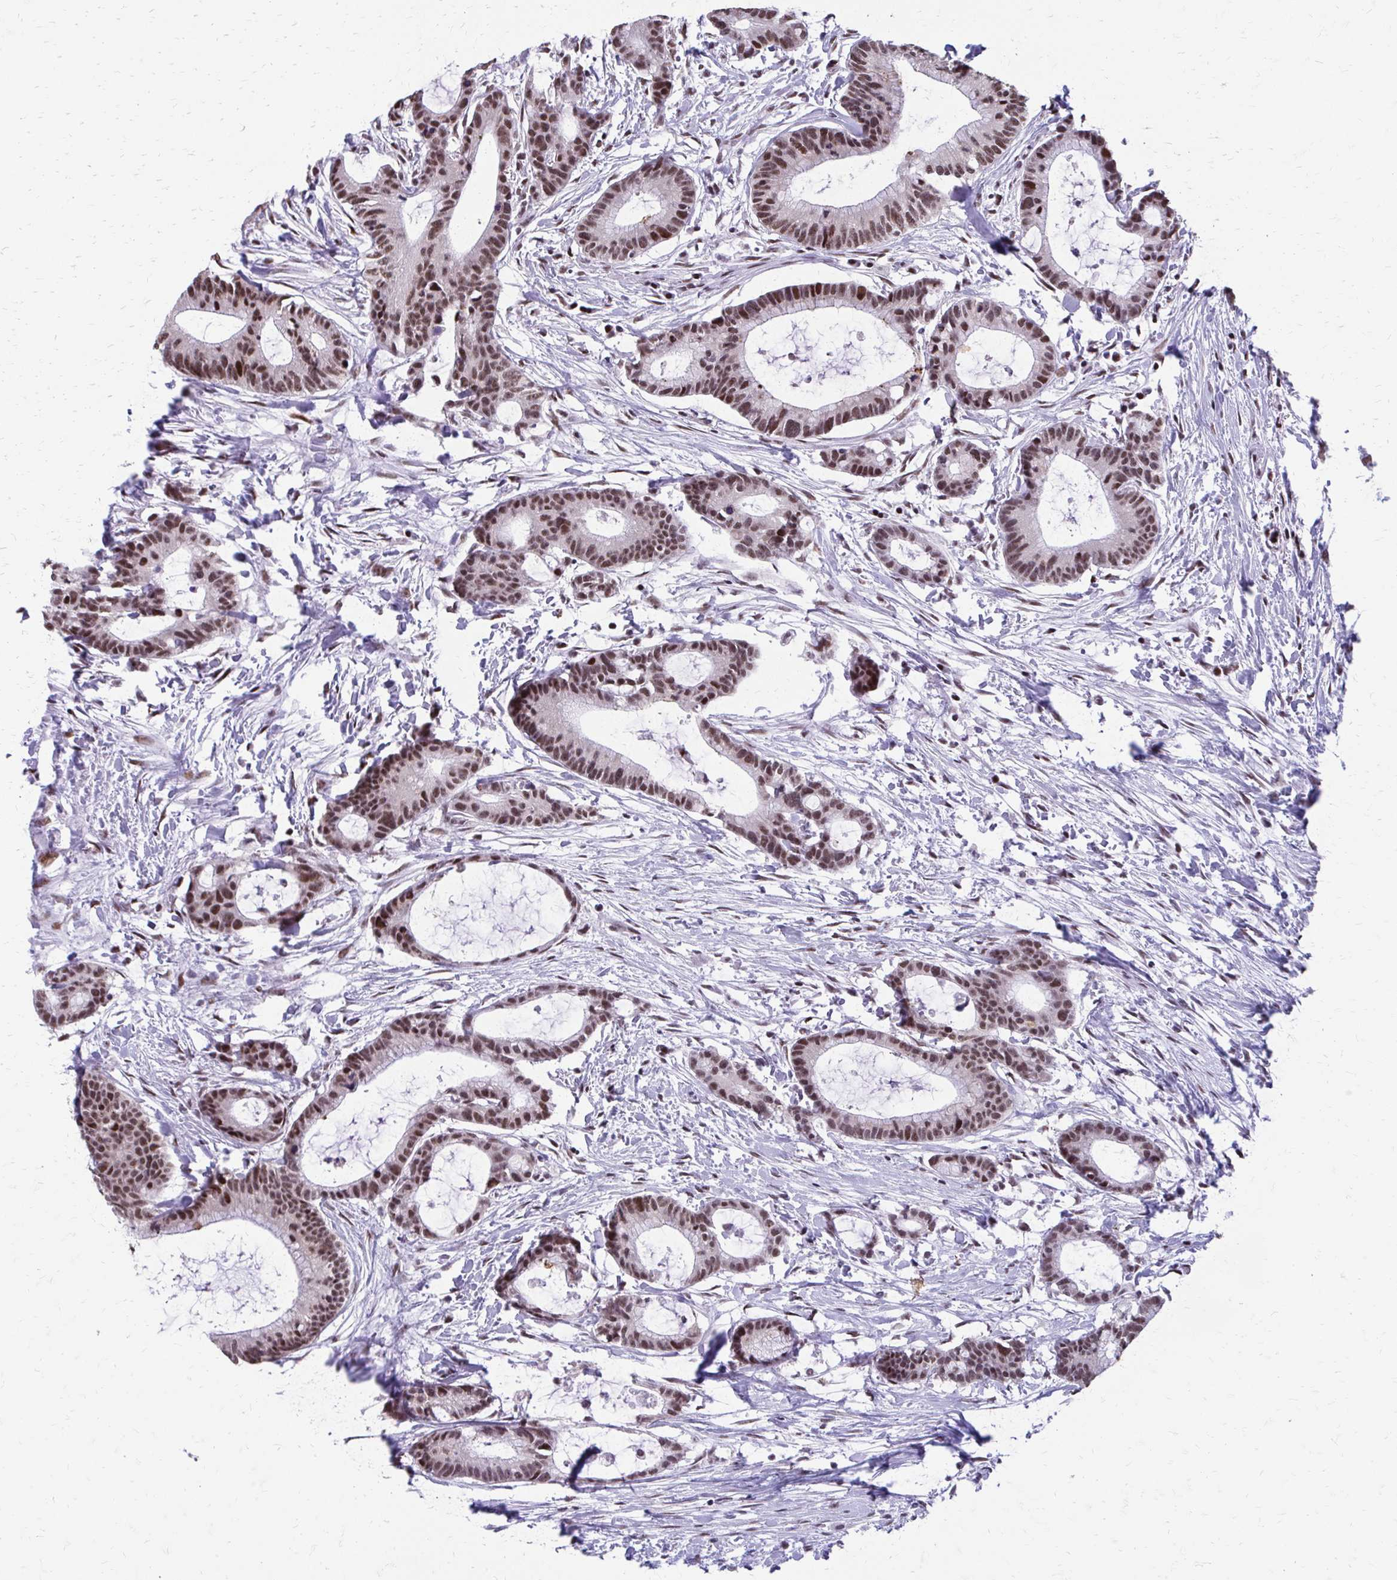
{"staining": {"intensity": "moderate", "quantity": ">75%", "location": "nuclear"}, "tissue": "colorectal cancer", "cell_type": "Tumor cells", "image_type": "cancer", "snomed": [{"axis": "morphology", "description": "Adenocarcinoma, NOS"}, {"axis": "topography", "description": "Colon"}], "caption": "The immunohistochemical stain shows moderate nuclear staining in tumor cells of colorectal adenocarcinoma tissue.", "gene": "SS18", "patient": {"sex": "female", "age": 78}}